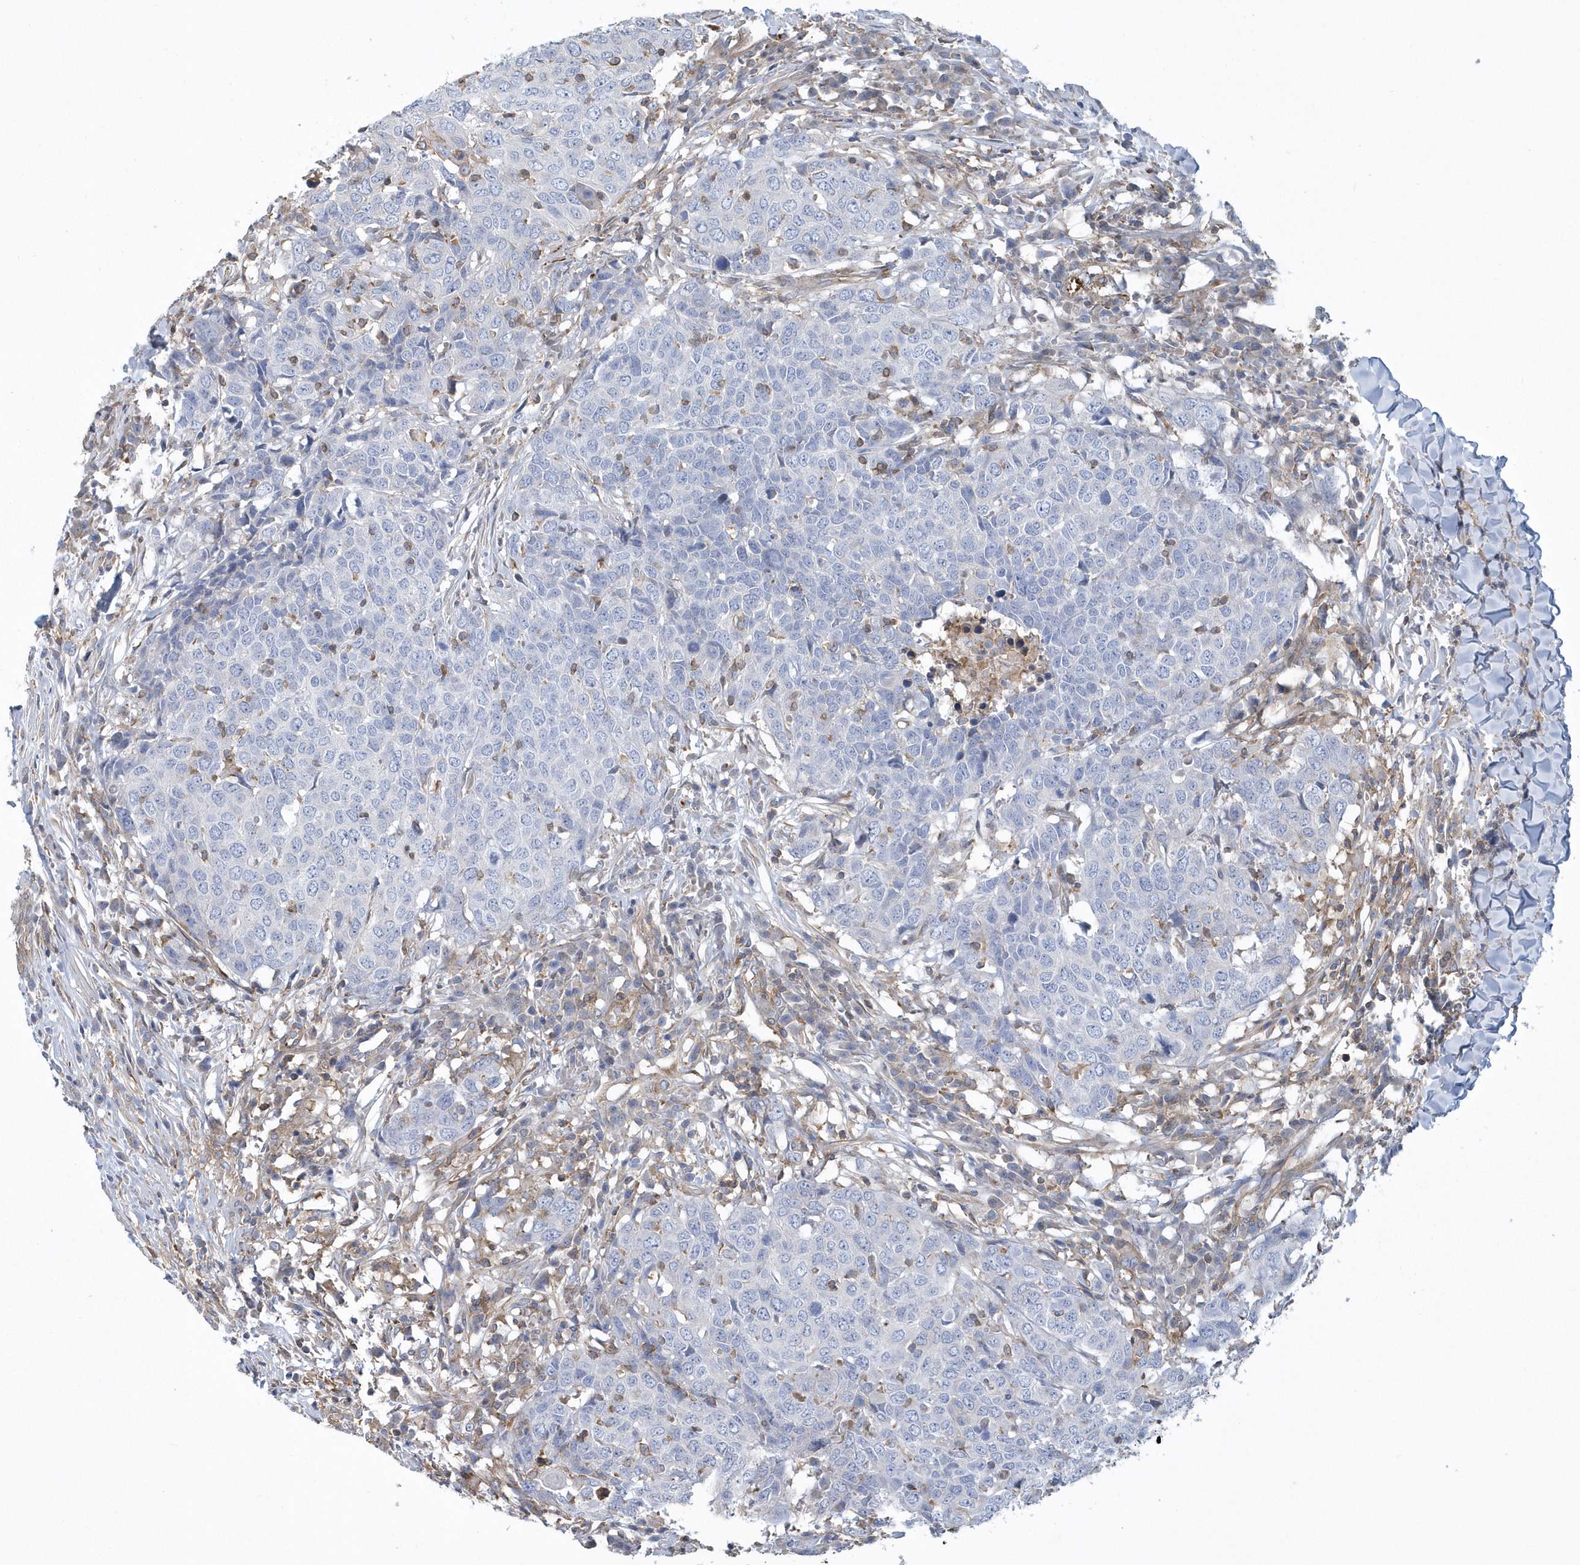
{"staining": {"intensity": "negative", "quantity": "none", "location": "none"}, "tissue": "head and neck cancer", "cell_type": "Tumor cells", "image_type": "cancer", "snomed": [{"axis": "morphology", "description": "Squamous cell carcinoma, NOS"}, {"axis": "topography", "description": "Head-Neck"}], "caption": "Immunohistochemical staining of human head and neck squamous cell carcinoma demonstrates no significant expression in tumor cells. (Brightfield microscopy of DAB (3,3'-diaminobenzidine) IHC at high magnification).", "gene": "ARAP2", "patient": {"sex": "male", "age": 66}}